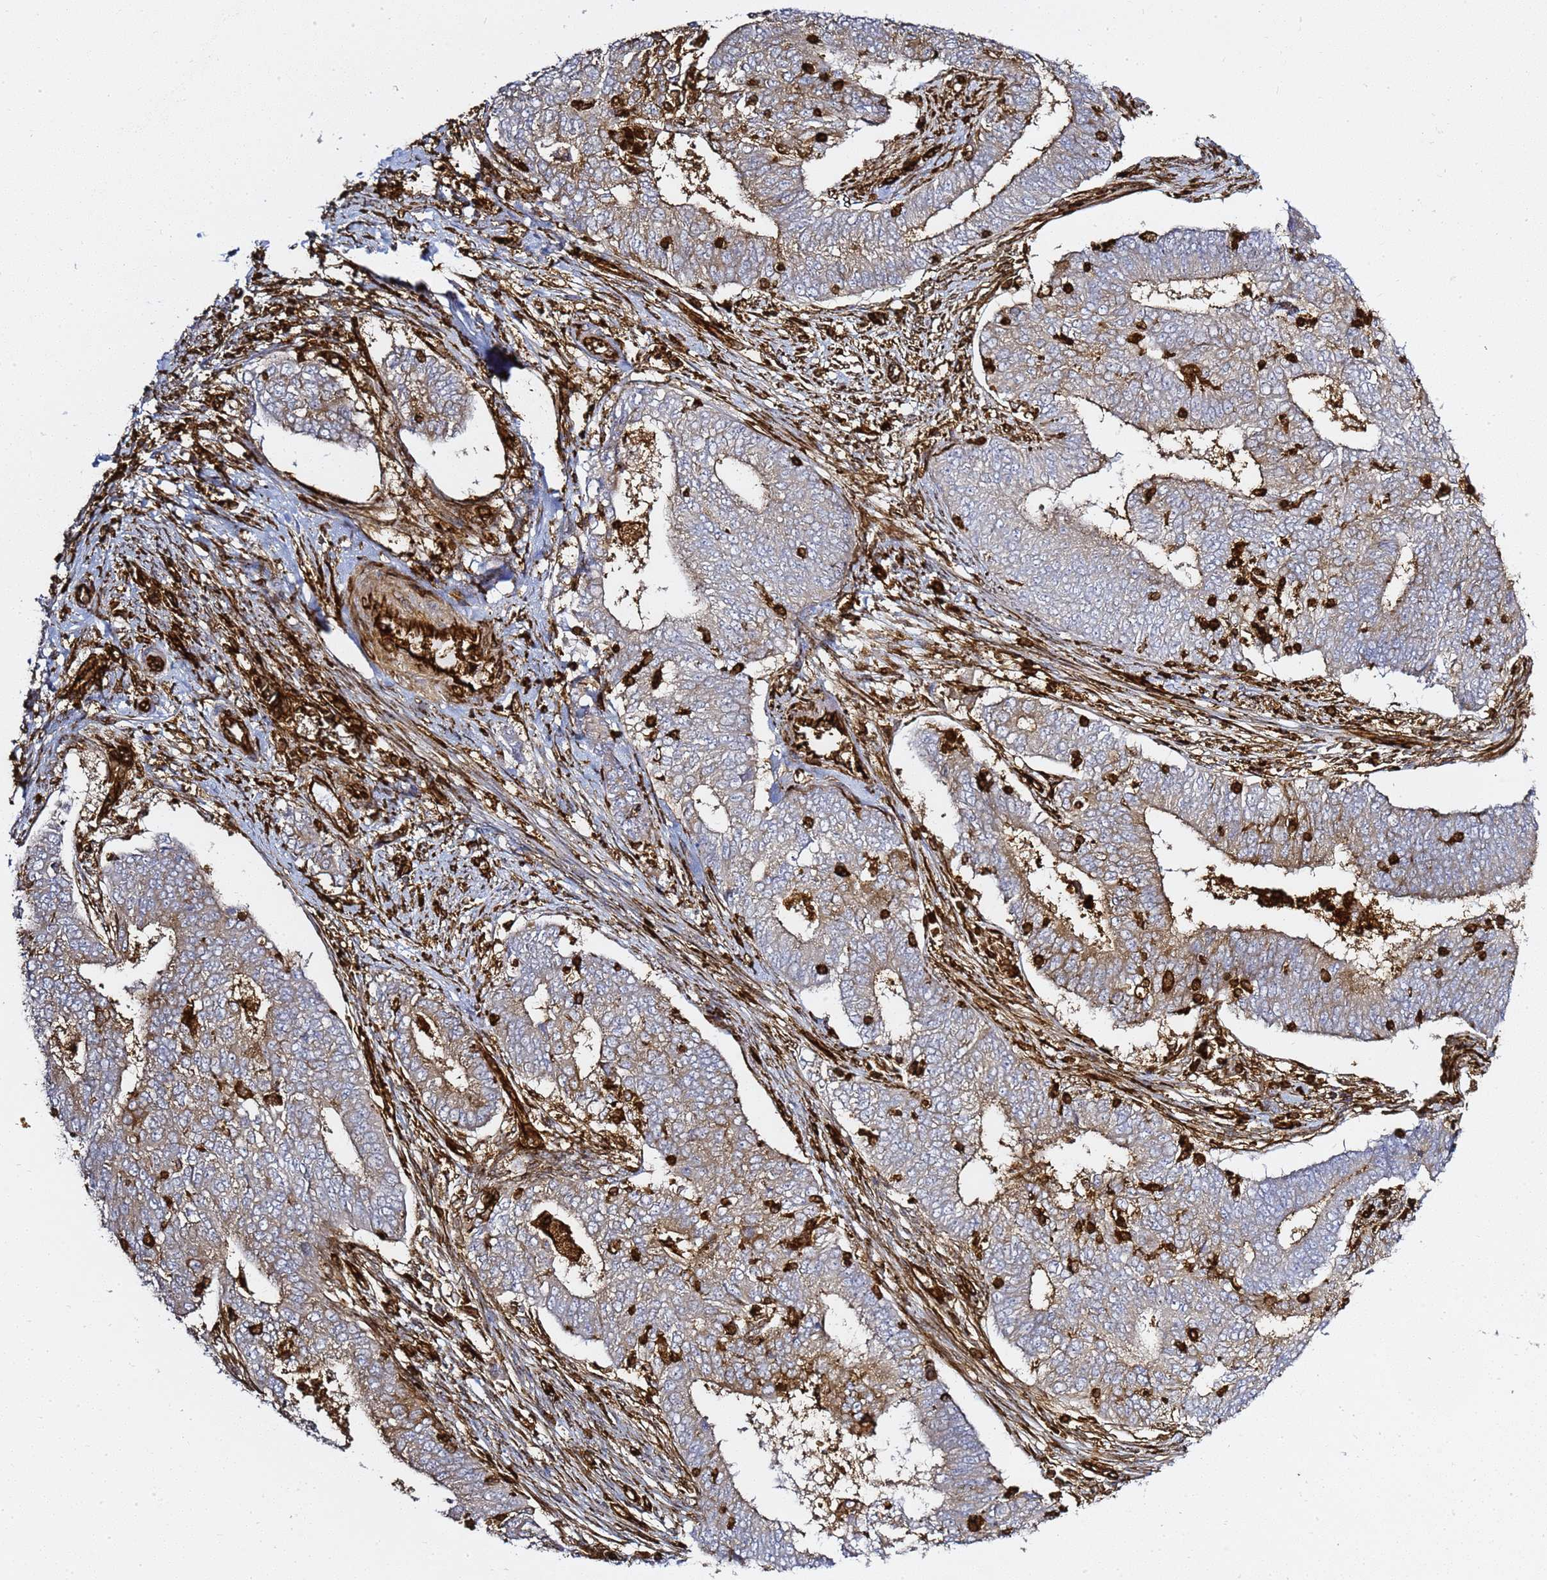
{"staining": {"intensity": "weak", "quantity": "25%-75%", "location": "cytoplasmic/membranous"}, "tissue": "endometrial cancer", "cell_type": "Tumor cells", "image_type": "cancer", "snomed": [{"axis": "morphology", "description": "Adenocarcinoma, NOS"}, {"axis": "topography", "description": "Endometrium"}], "caption": "Protein staining of endometrial cancer tissue exhibits weak cytoplasmic/membranous positivity in approximately 25%-75% of tumor cells.", "gene": "ZBTB8OS", "patient": {"sex": "female", "age": 62}}